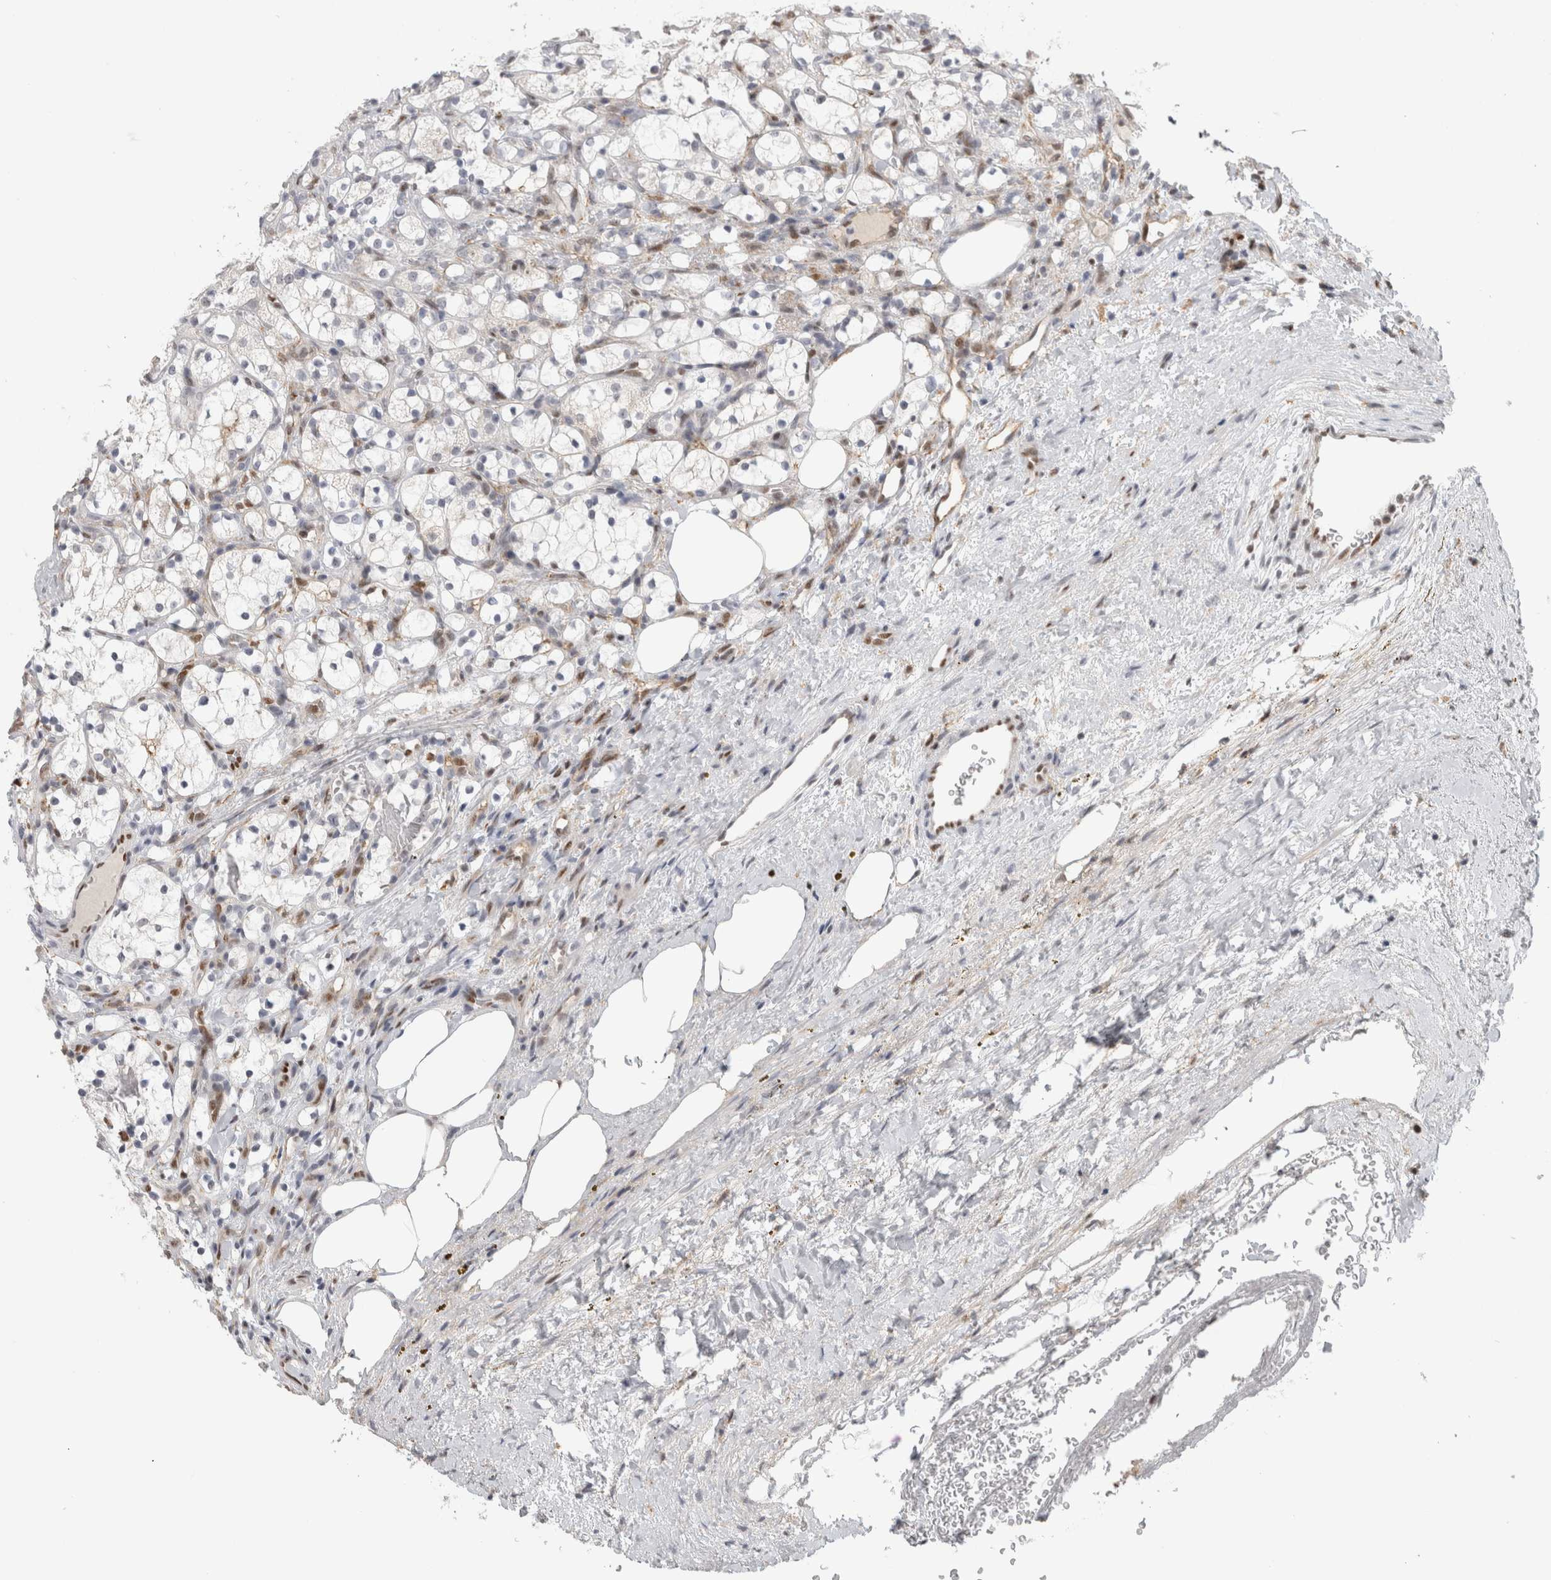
{"staining": {"intensity": "negative", "quantity": "none", "location": "none"}, "tissue": "renal cancer", "cell_type": "Tumor cells", "image_type": "cancer", "snomed": [{"axis": "morphology", "description": "Adenocarcinoma, NOS"}, {"axis": "topography", "description": "Kidney"}], "caption": "Human renal cancer (adenocarcinoma) stained for a protein using immunohistochemistry reveals no staining in tumor cells.", "gene": "SRARP", "patient": {"sex": "female", "age": 69}}